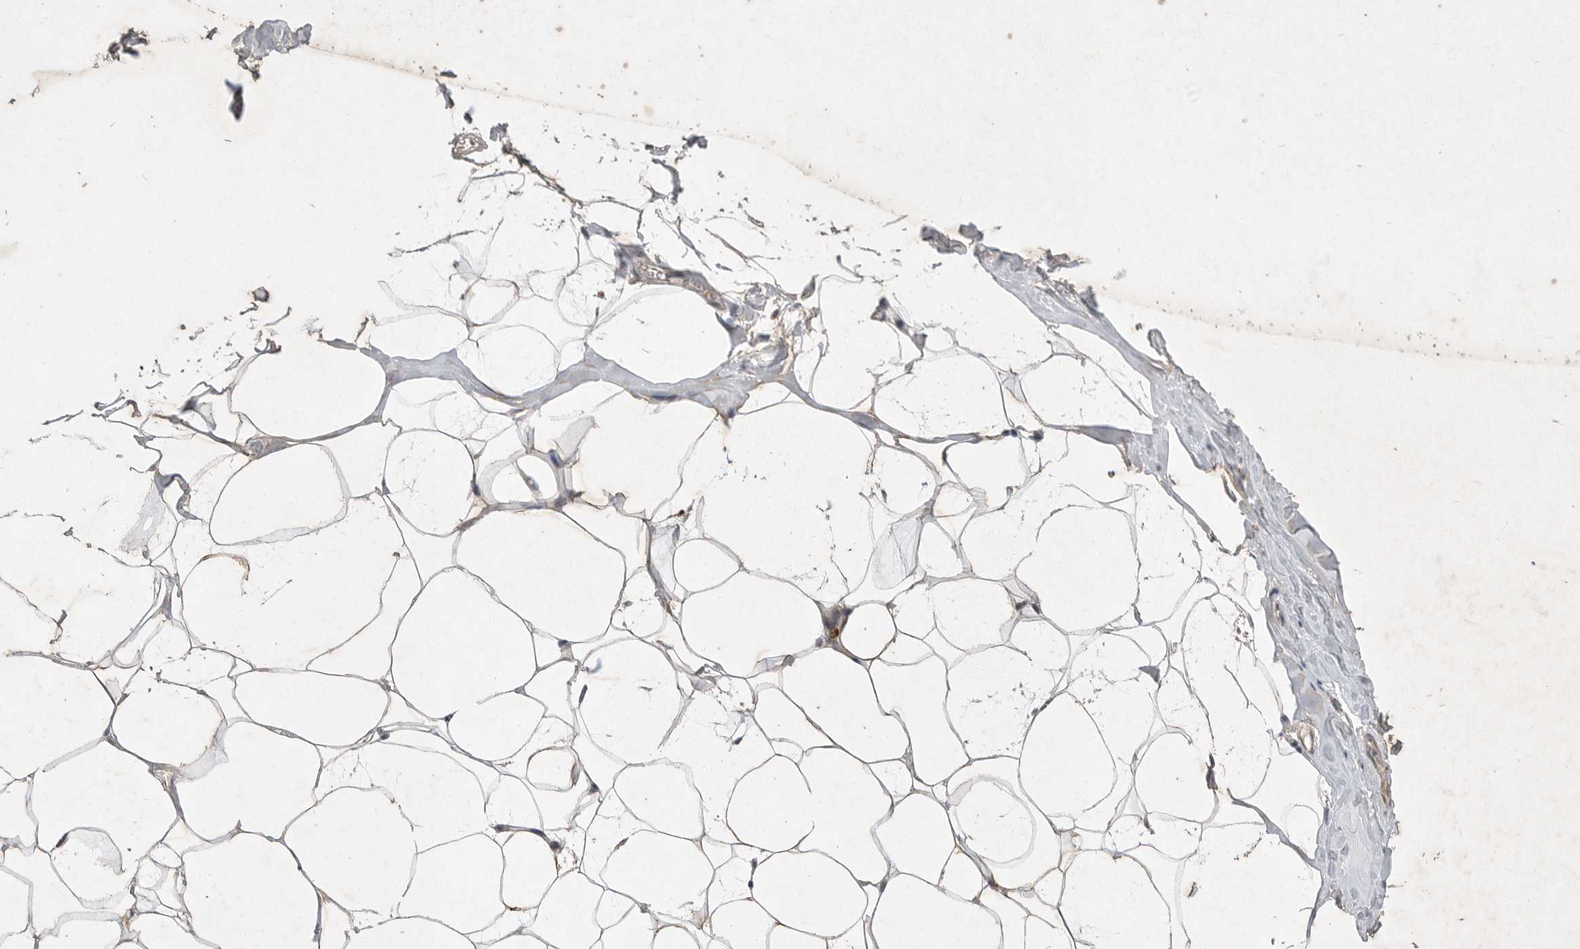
{"staining": {"intensity": "negative", "quantity": "none", "location": "none"}, "tissue": "adipose tissue", "cell_type": "Adipocytes", "image_type": "normal", "snomed": [{"axis": "morphology", "description": "Normal tissue, NOS"}, {"axis": "morphology", "description": "Fibrosis, NOS"}, {"axis": "topography", "description": "Breast"}, {"axis": "topography", "description": "Adipose tissue"}], "caption": "High power microscopy image of an IHC micrograph of benign adipose tissue, revealing no significant staining in adipocytes. (DAB immunohistochemistry visualized using brightfield microscopy, high magnification).", "gene": "UBE3D", "patient": {"sex": "female", "age": 39}}